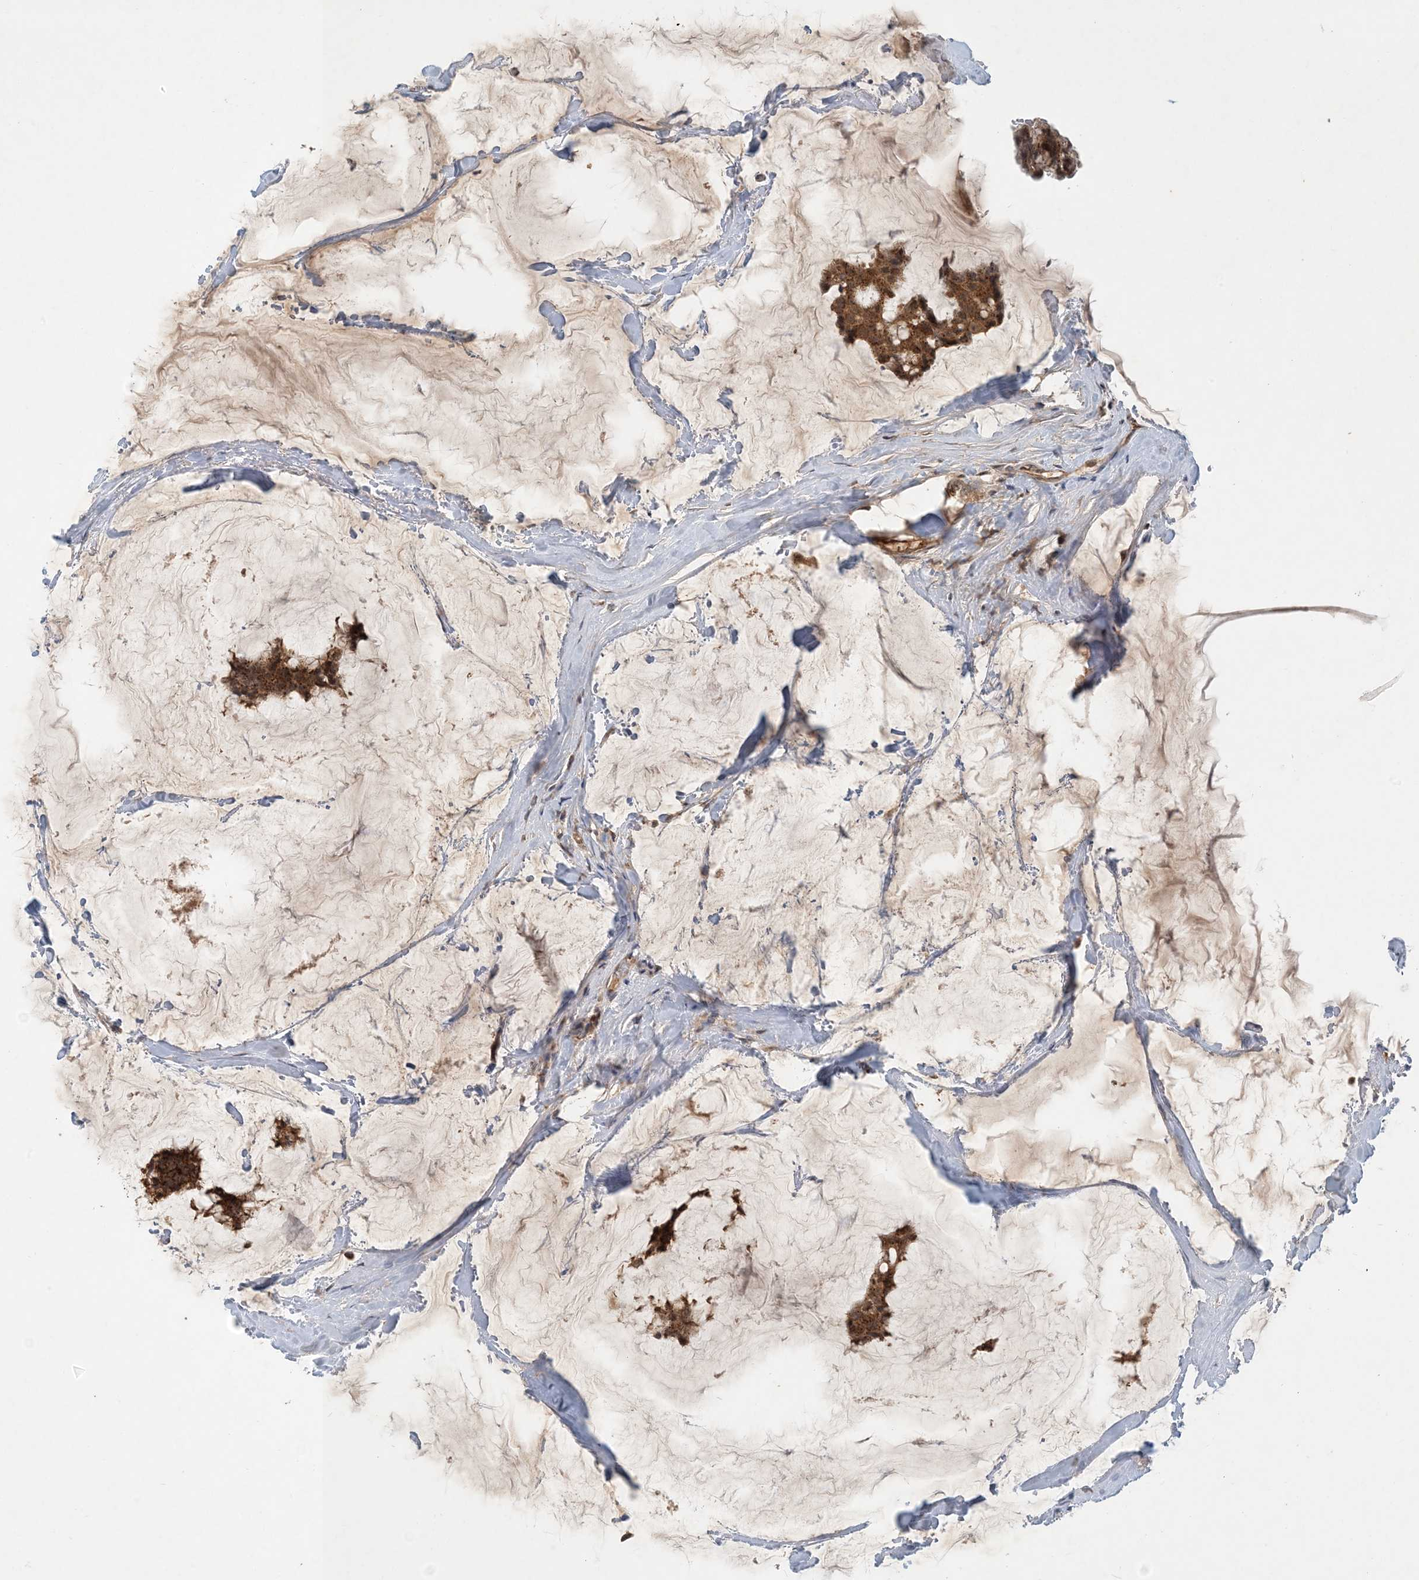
{"staining": {"intensity": "strong", "quantity": ">75%", "location": "cytoplasmic/membranous"}, "tissue": "breast cancer", "cell_type": "Tumor cells", "image_type": "cancer", "snomed": [{"axis": "morphology", "description": "Duct carcinoma"}, {"axis": "topography", "description": "Breast"}], "caption": "An image showing strong cytoplasmic/membranous positivity in about >75% of tumor cells in breast cancer (intraductal carcinoma), as visualized by brown immunohistochemical staining.", "gene": "ZBTB3", "patient": {"sex": "female", "age": 93}}